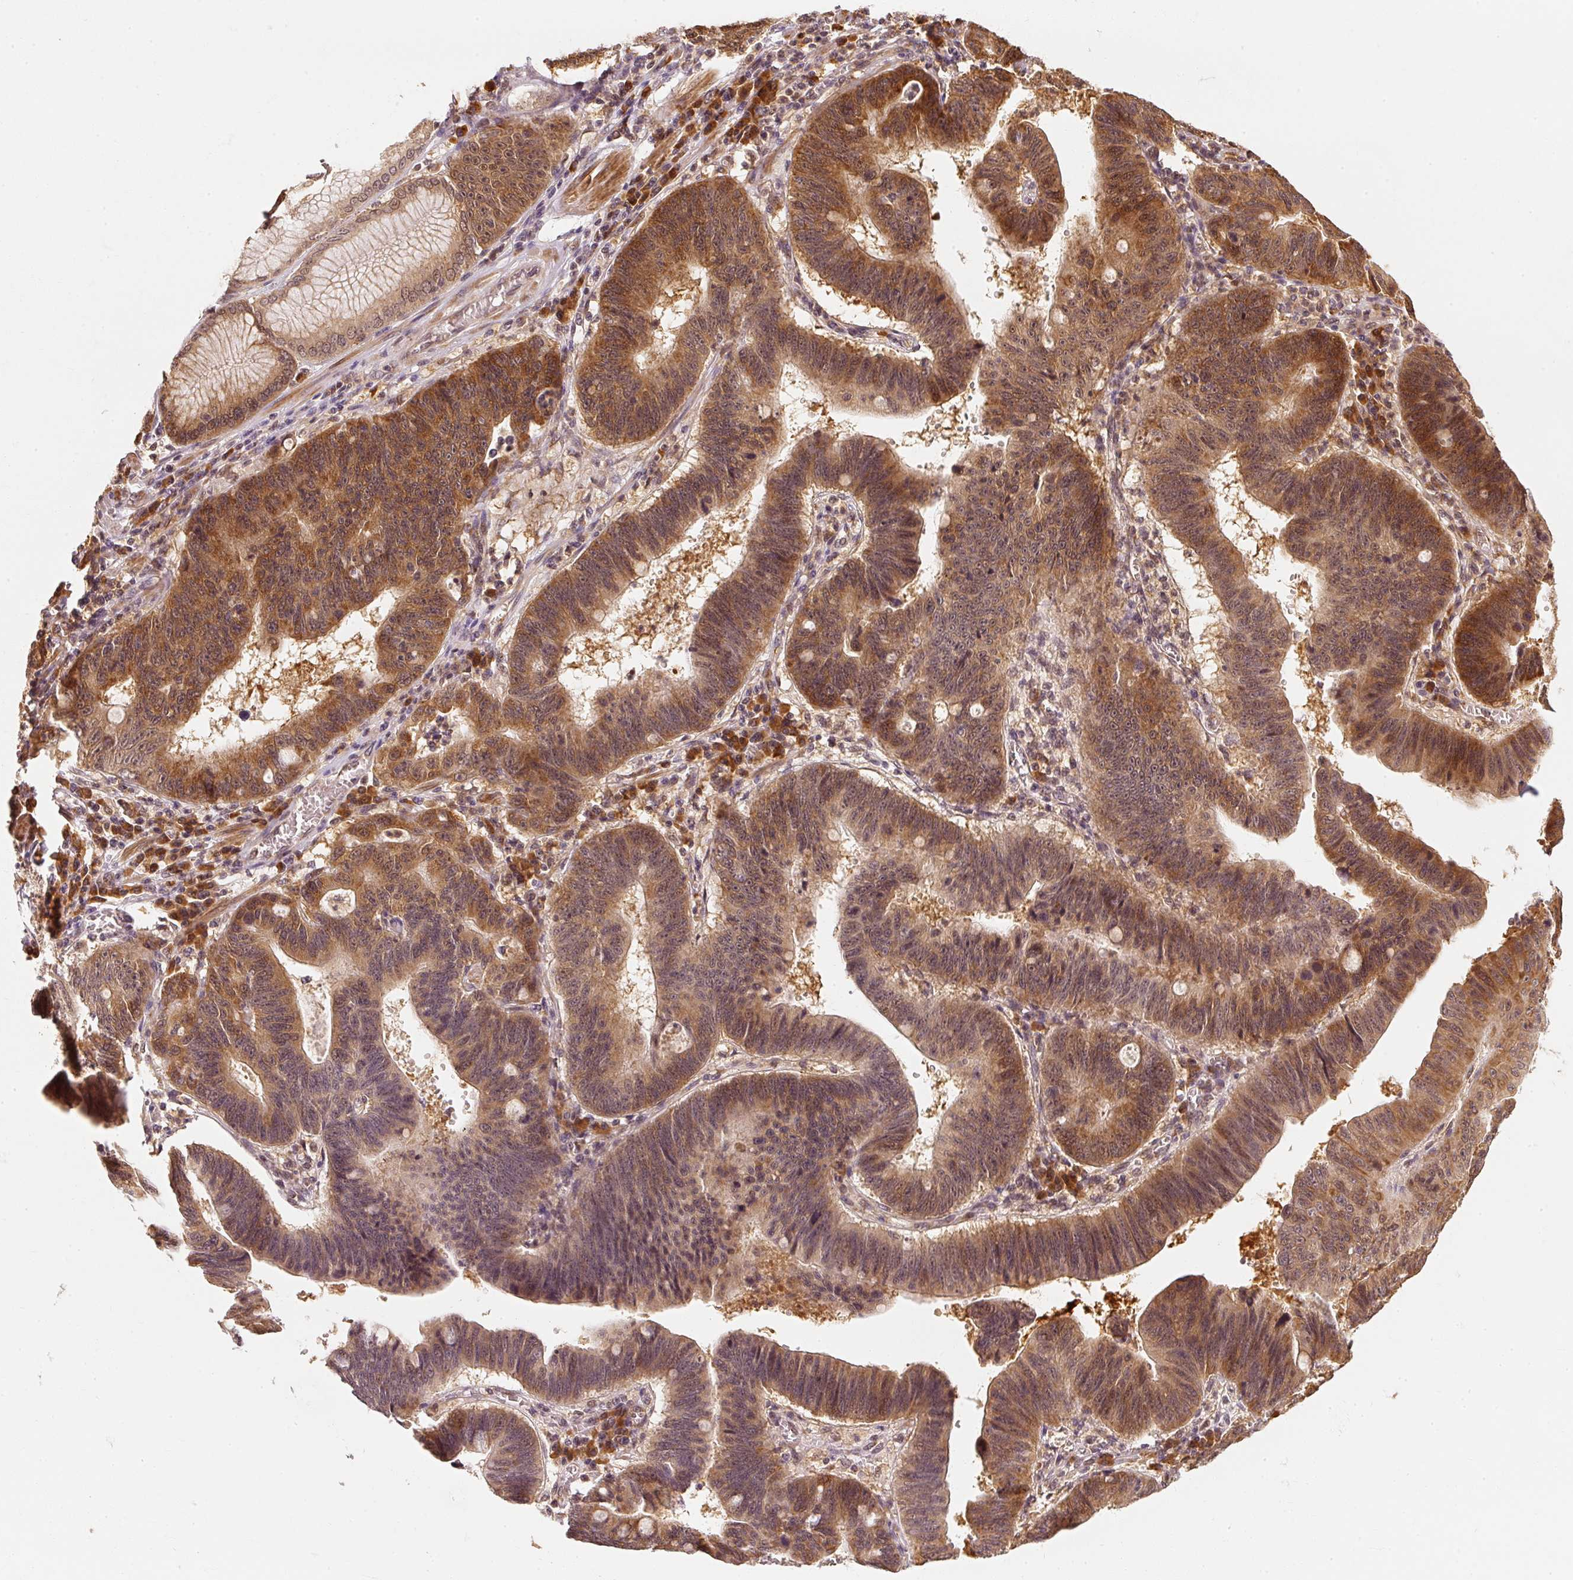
{"staining": {"intensity": "moderate", "quantity": ">75%", "location": "cytoplasmic/membranous"}, "tissue": "stomach cancer", "cell_type": "Tumor cells", "image_type": "cancer", "snomed": [{"axis": "morphology", "description": "Adenocarcinoma, NOS"}, {"axis": "topography", "description": "Stomach"}], "caption": "Adenocarcinoma (stomach) stained with DAB (3,3'-diaminobenzidine) immunohistochemistry (IHC) reveals medium levels of moderate cytoplasmic/membranous staining in about >75% of tumor cells.", "gene": "EEF1A2", "patient": {"sex": "male", "age": 59}}